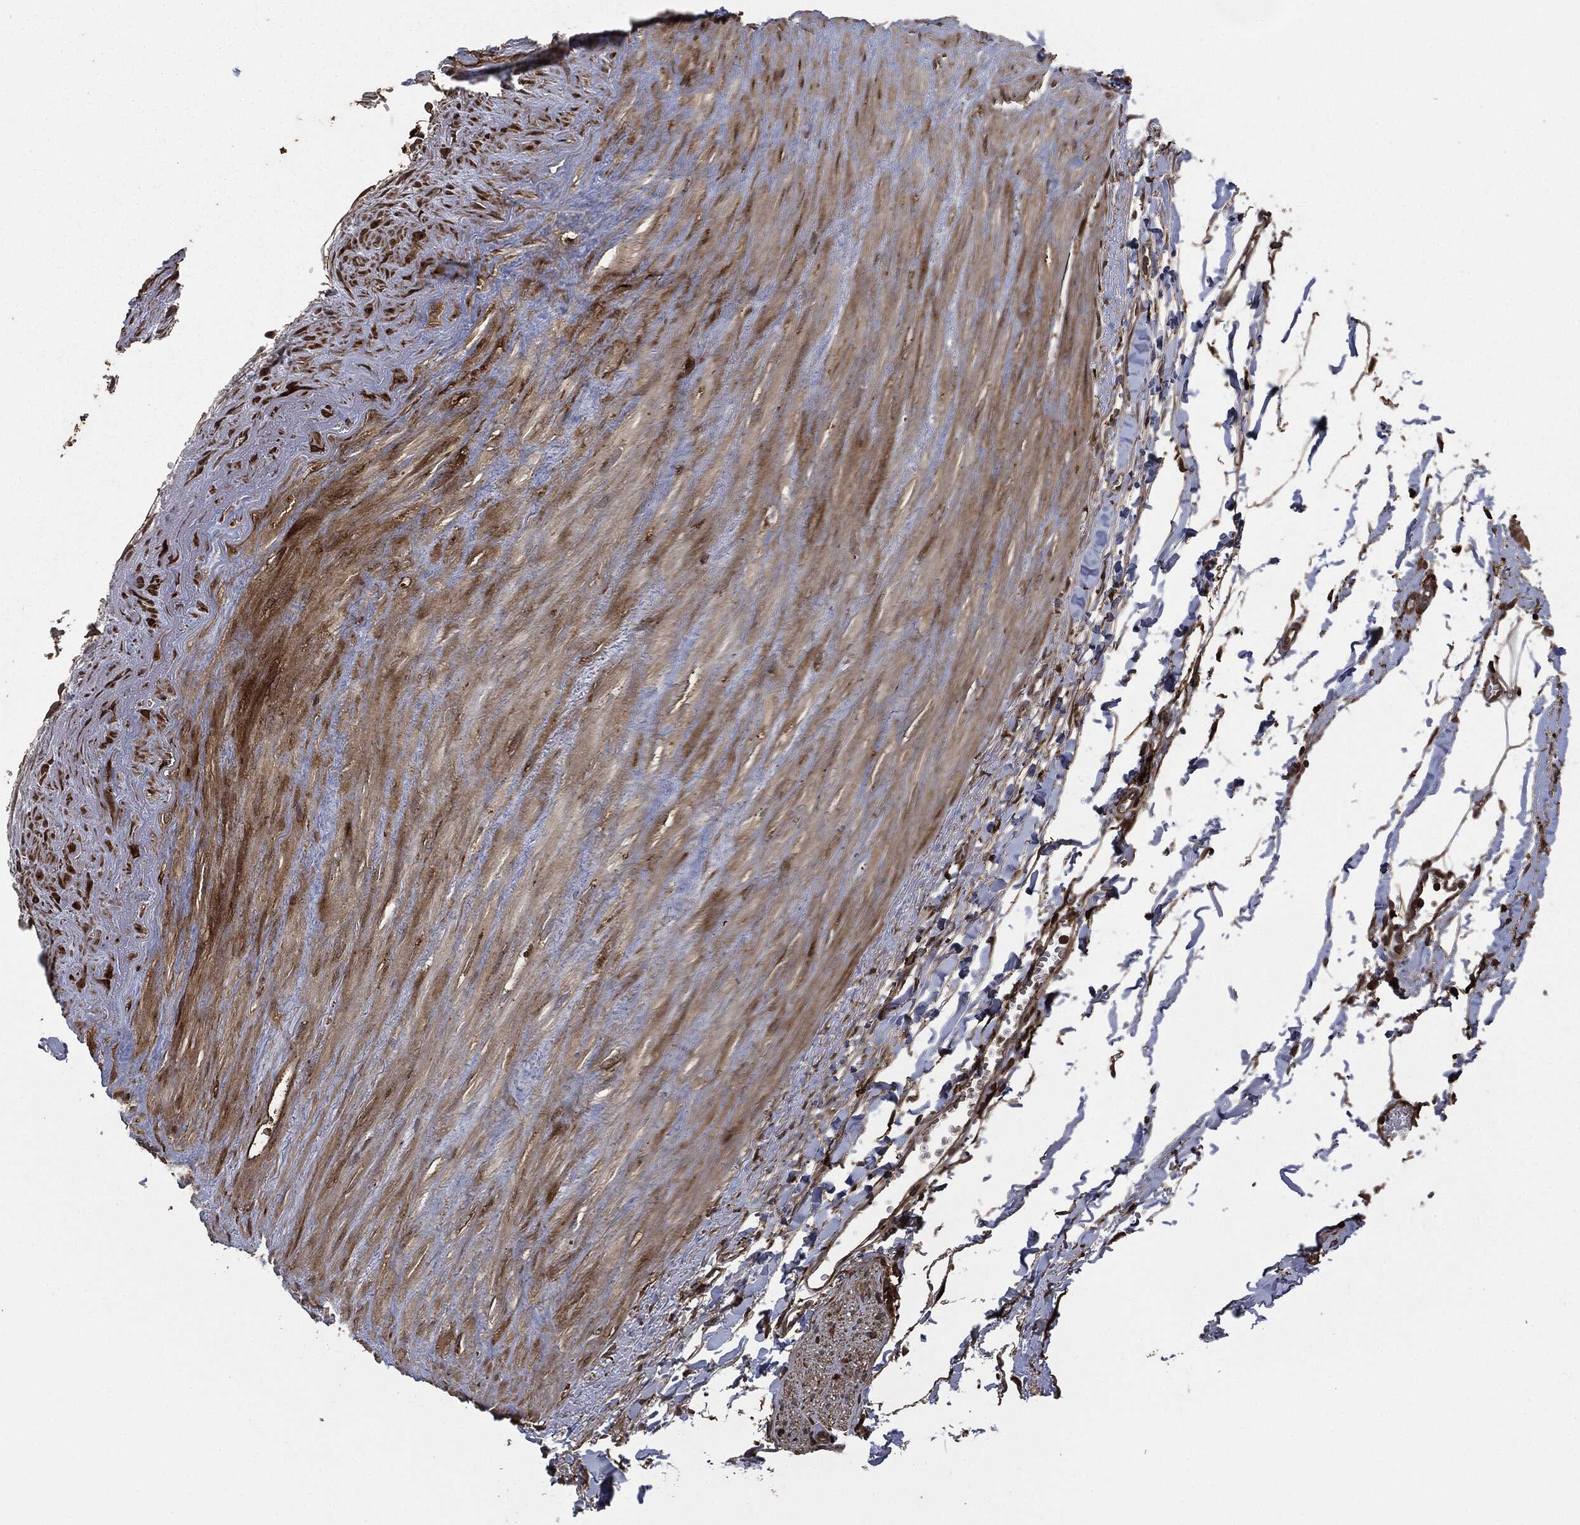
{"staining": {"intensity": "strong", "quantity": ">75%", "location": "cytoplasmic/membranous"}, "tissue": "soft tissue", "cell_type": "Fibroblasts", "image_type": "normal", "snomed": [{"axis": "morphology", "description": "Normal tissue, NOS"}, {"axis": "morphology", "description": "Adenocarcinoma, NOS"}, {"axis": "topography", "description": "Pancreas"}, {"axis": "topography", "description": "Peripheral nerve tissue"}], "caption": "Fibroblasts reveal high levels of strong cytoplasmic/membranous expression in about >75% of cells in unremarkable soft tissue.", "gene": "CRABP2", "patient": {"sex": "male", "age": 61}}